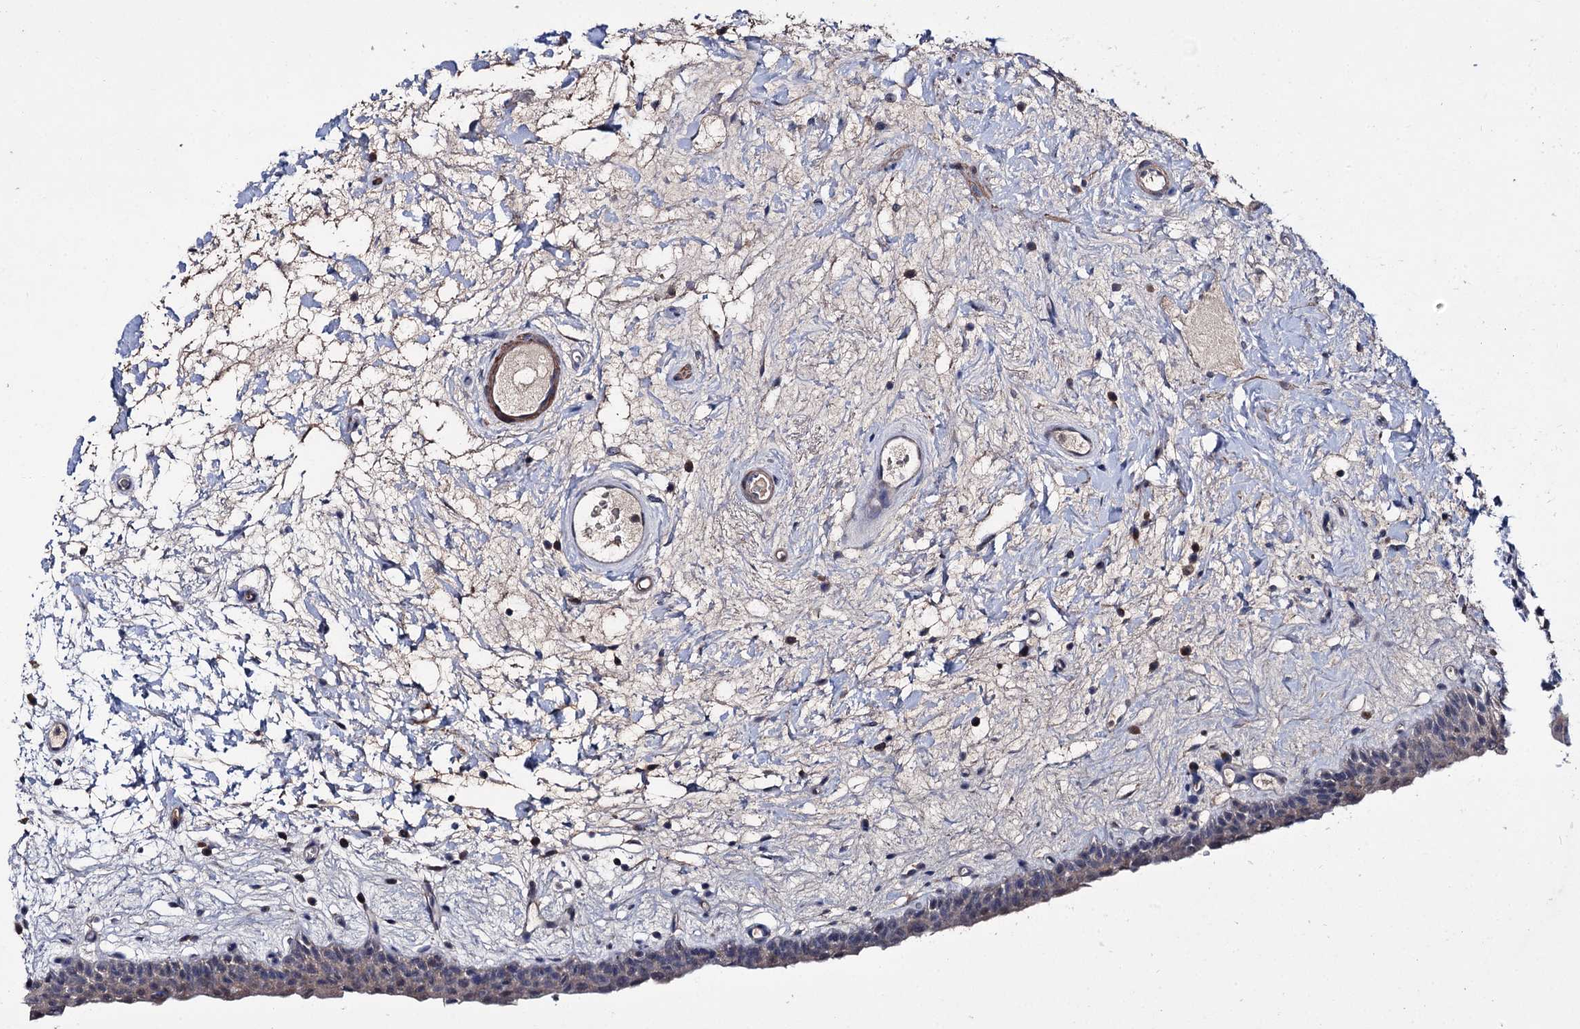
{"staining": {"intensity": "moderate", "quantity": ">75%", "location": "cytoplasmic/membranous"}, "tissue": "urinary bladder", "cell_type": "Urothelial cells", "image_type": "normal", "snomed": [{"axis": "morphology", "description": "Normal tissue, NOS"}, {"axis": "topography", "description": "Urinary bladder"}], "caption": "The photomicrograph demonstrates immunohistochemical staining of unremarkable urinary bladder. There is moderate cytoplasmic/membranous positivity is identified in approximately >75% of urothelial cells. (IHC, brightfield microscopy, high magnification).", "gene": "CLPB", "patient": {"sex": "male", "age": 83}}